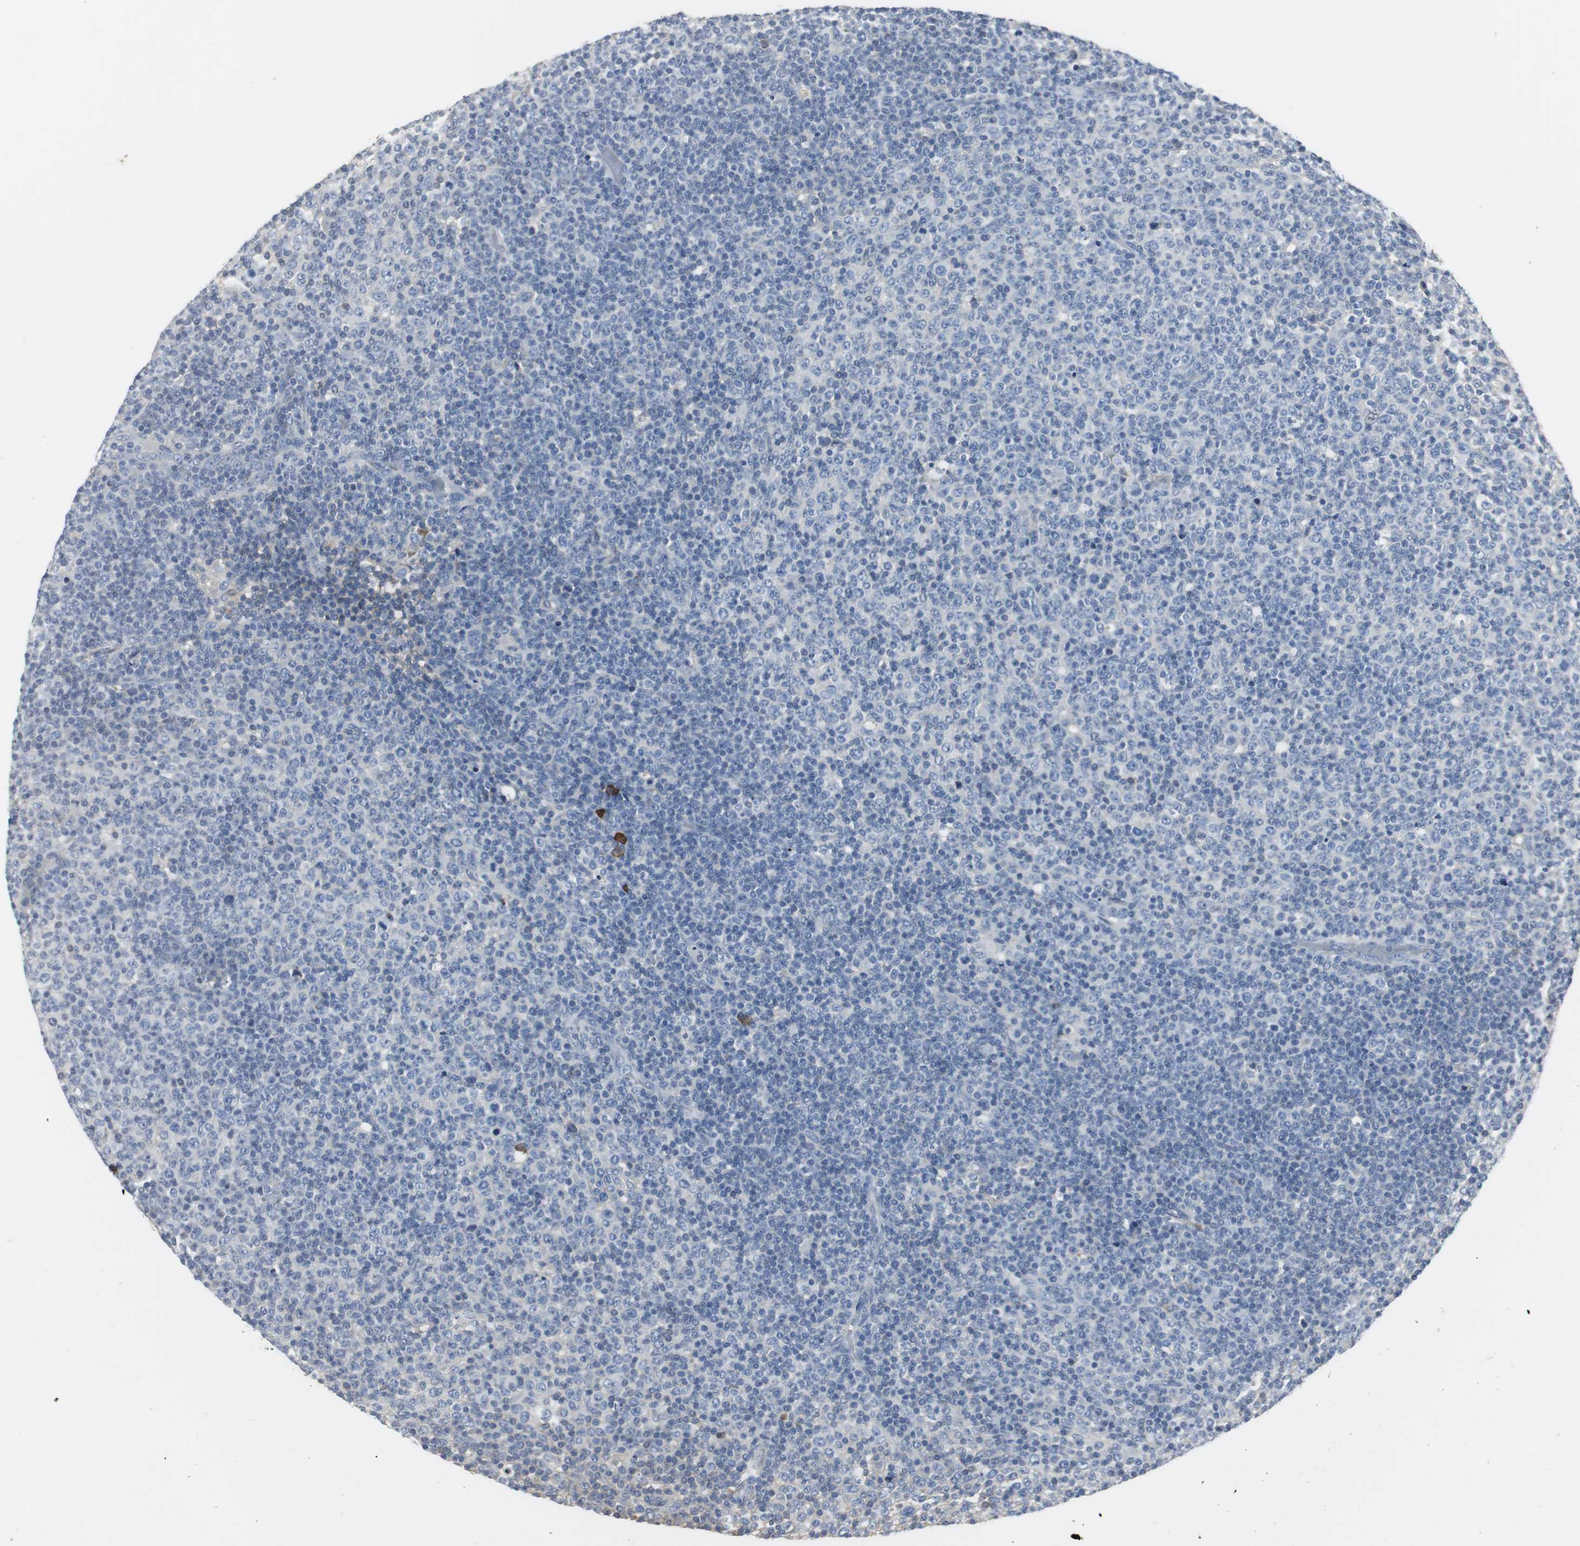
{"staining": {"intensity": "negative", "quantity": "none", "location": "none"}, "tissue": "lymphoma", "cell_type": "Tumor cells", "image_type": "cancer", "snomed": [{"axis": "morphology", "description": "Malignant lymphoma, non-Hodgkin's type, Low grade"}, {"axis": "topography", "description": "Lymph node"}], "caption": "Immunohistochemistry (IHC) micrograph of lymphoma stained for a protein (brown), which shows no positivity in tumor cells.", "gene": "IGHA1", "patient": {"sex": "male", "age": 70}}